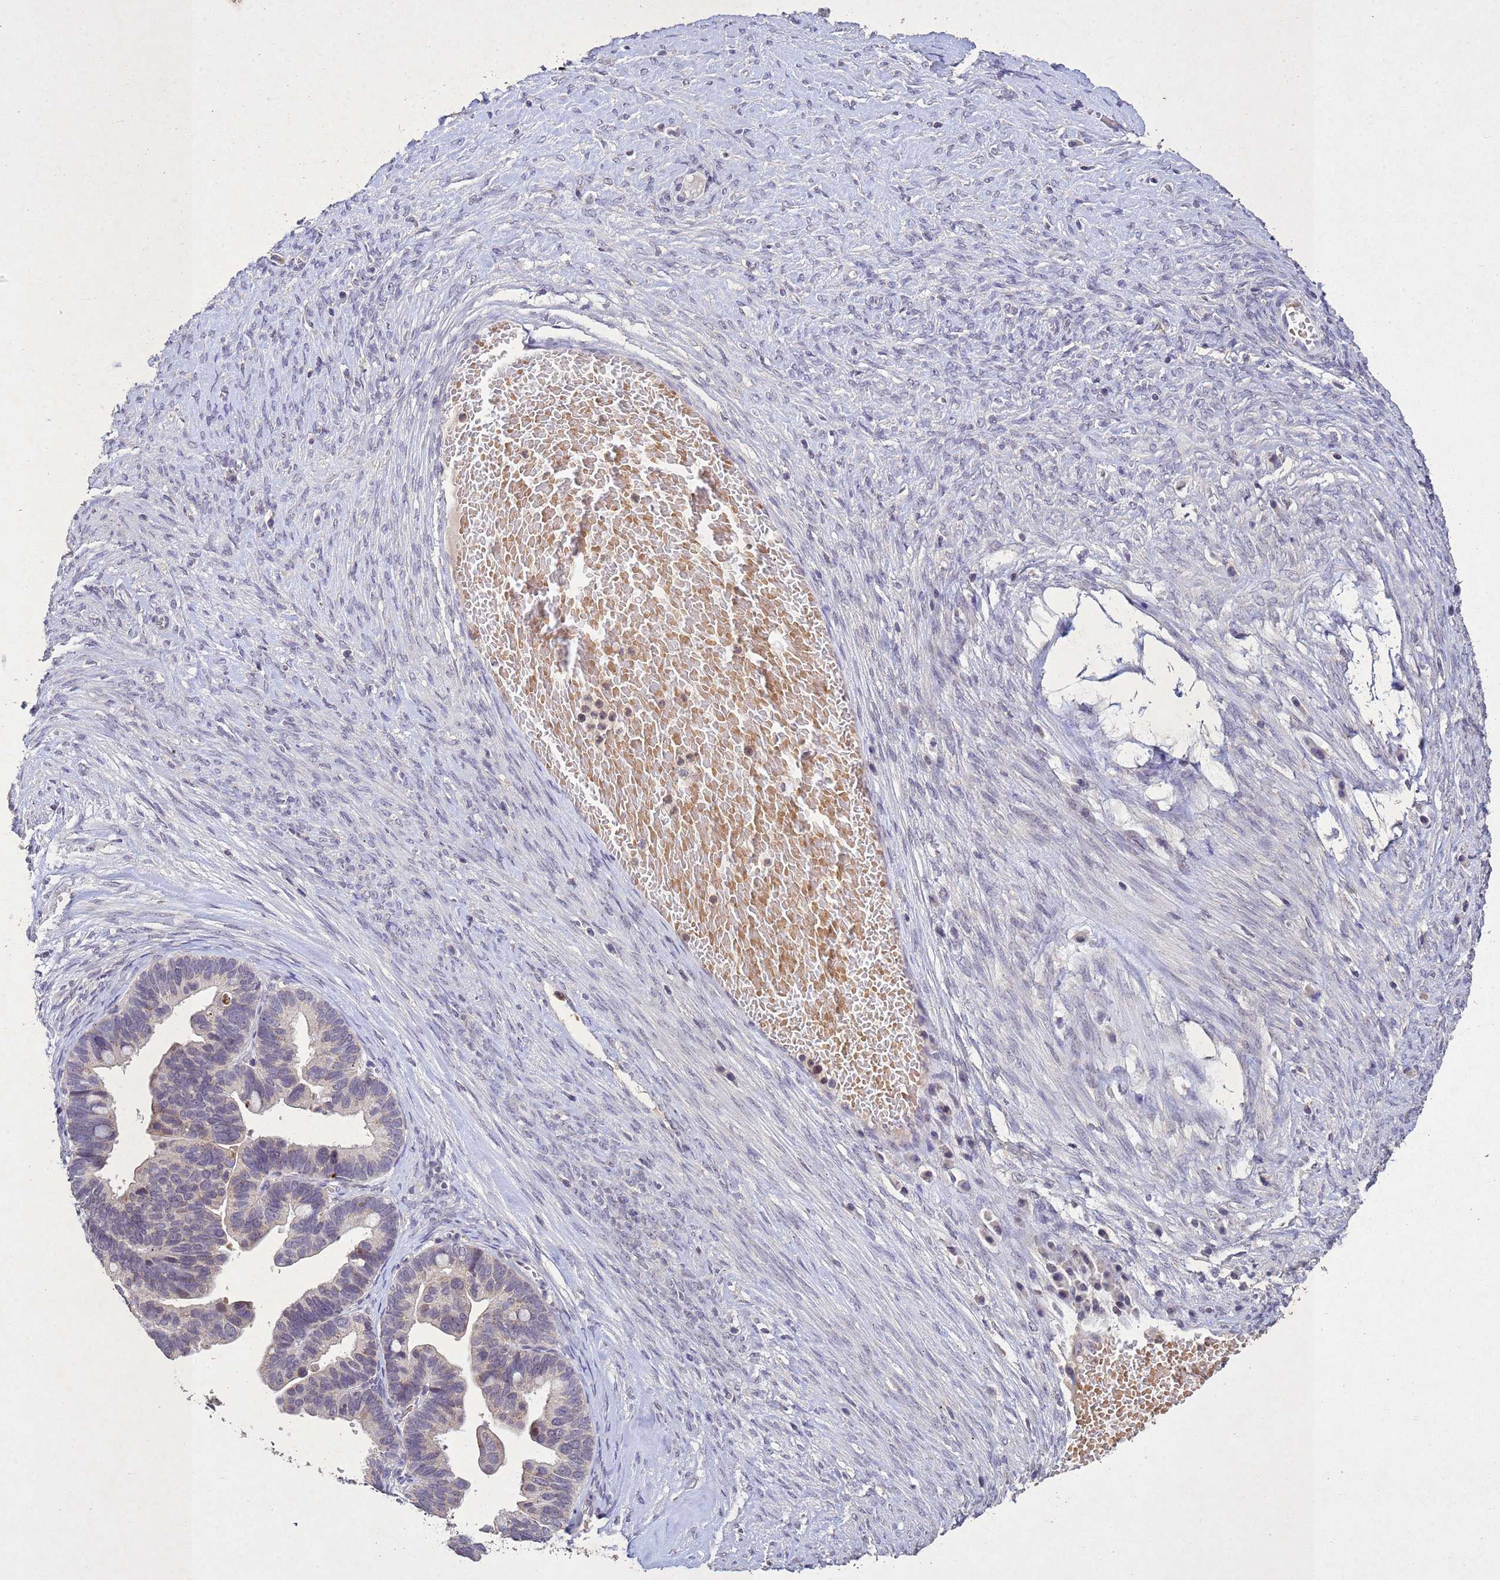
{"staining": {"intensity": "negative", "quantity": "none", "location": "none"}, "tissue": "ovarian cancer", "cell_type": "Tumor cells", "image_type": "cancer", "snomed": [{"axis": "morphology", "description": "Cystadenocarcinoma, serous, NOS"}, {"axis": "topography", "description": "Ovary"}], "caption": "IHC histopathology image of neoplastic tissue: human ovarian serous cystadenocarcinoma stained with DAB shows no significant protein positivity in tumor cells.", "gene": "NLRP11", "patient": {"sex": "female", "age": 56}}